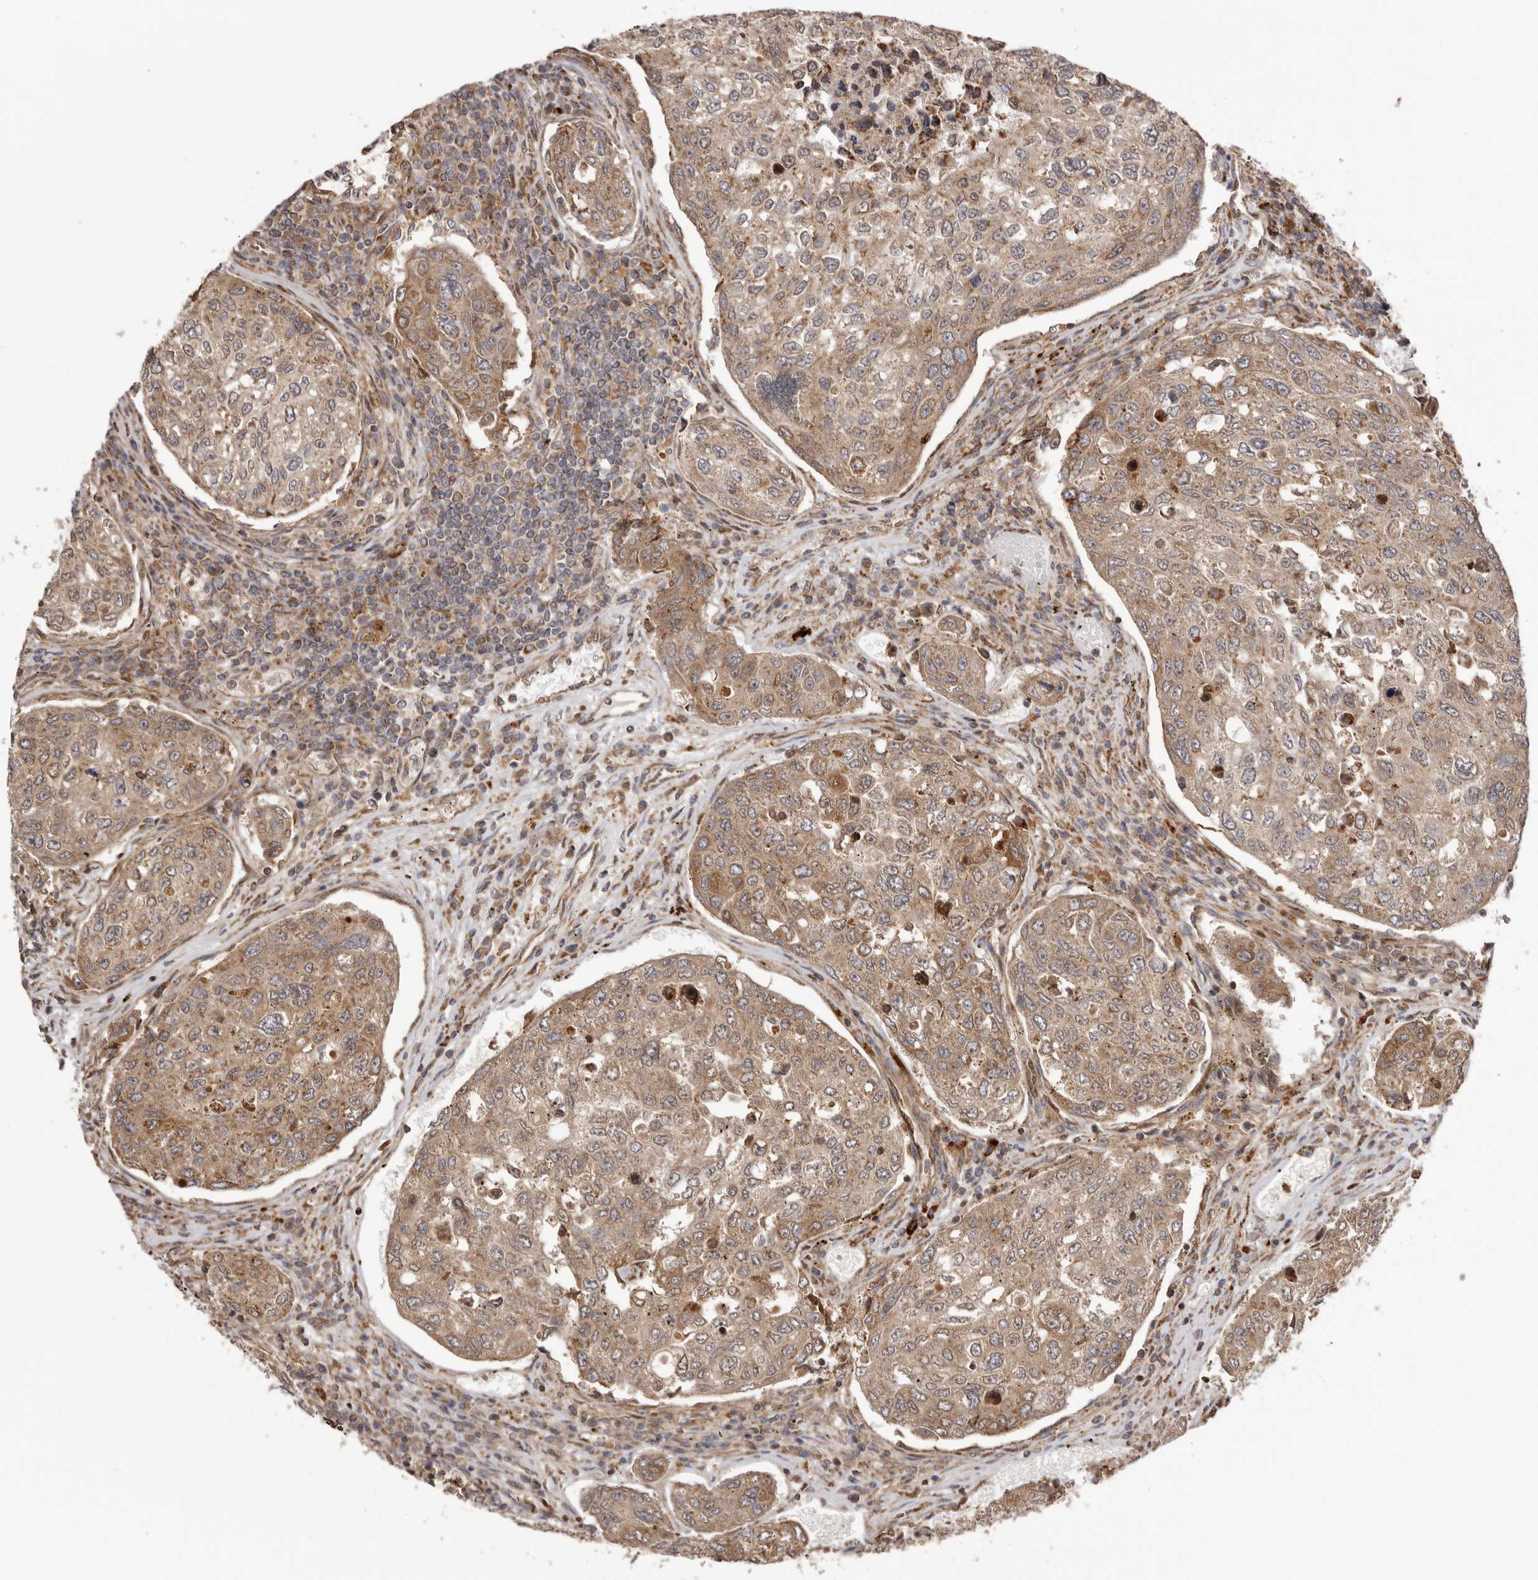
{"staining": {"intensity": "moderate", "quantity": ">75%", "location": "cytoplasmic/membranous"}, "tissue": "urothelial cancer", "cell_type": "Tumor cells", "image_type": "cancer", "snomed": [{"axis": "morphology", "description": "Urothelial carcinoma, High grade"}, {"axis": "topography", "description": "Lymph node"}, {"axis": "topography", "description": "Urinary bladder"}], "caption": "Immunohistochemical staining of human urothelial cancer exhibits moderate cytoplasmic/membranous protein staining in approximately >75% of tumor cells.", "gene": "NUP43", "patient": {"sex": "male", "age": 51}}